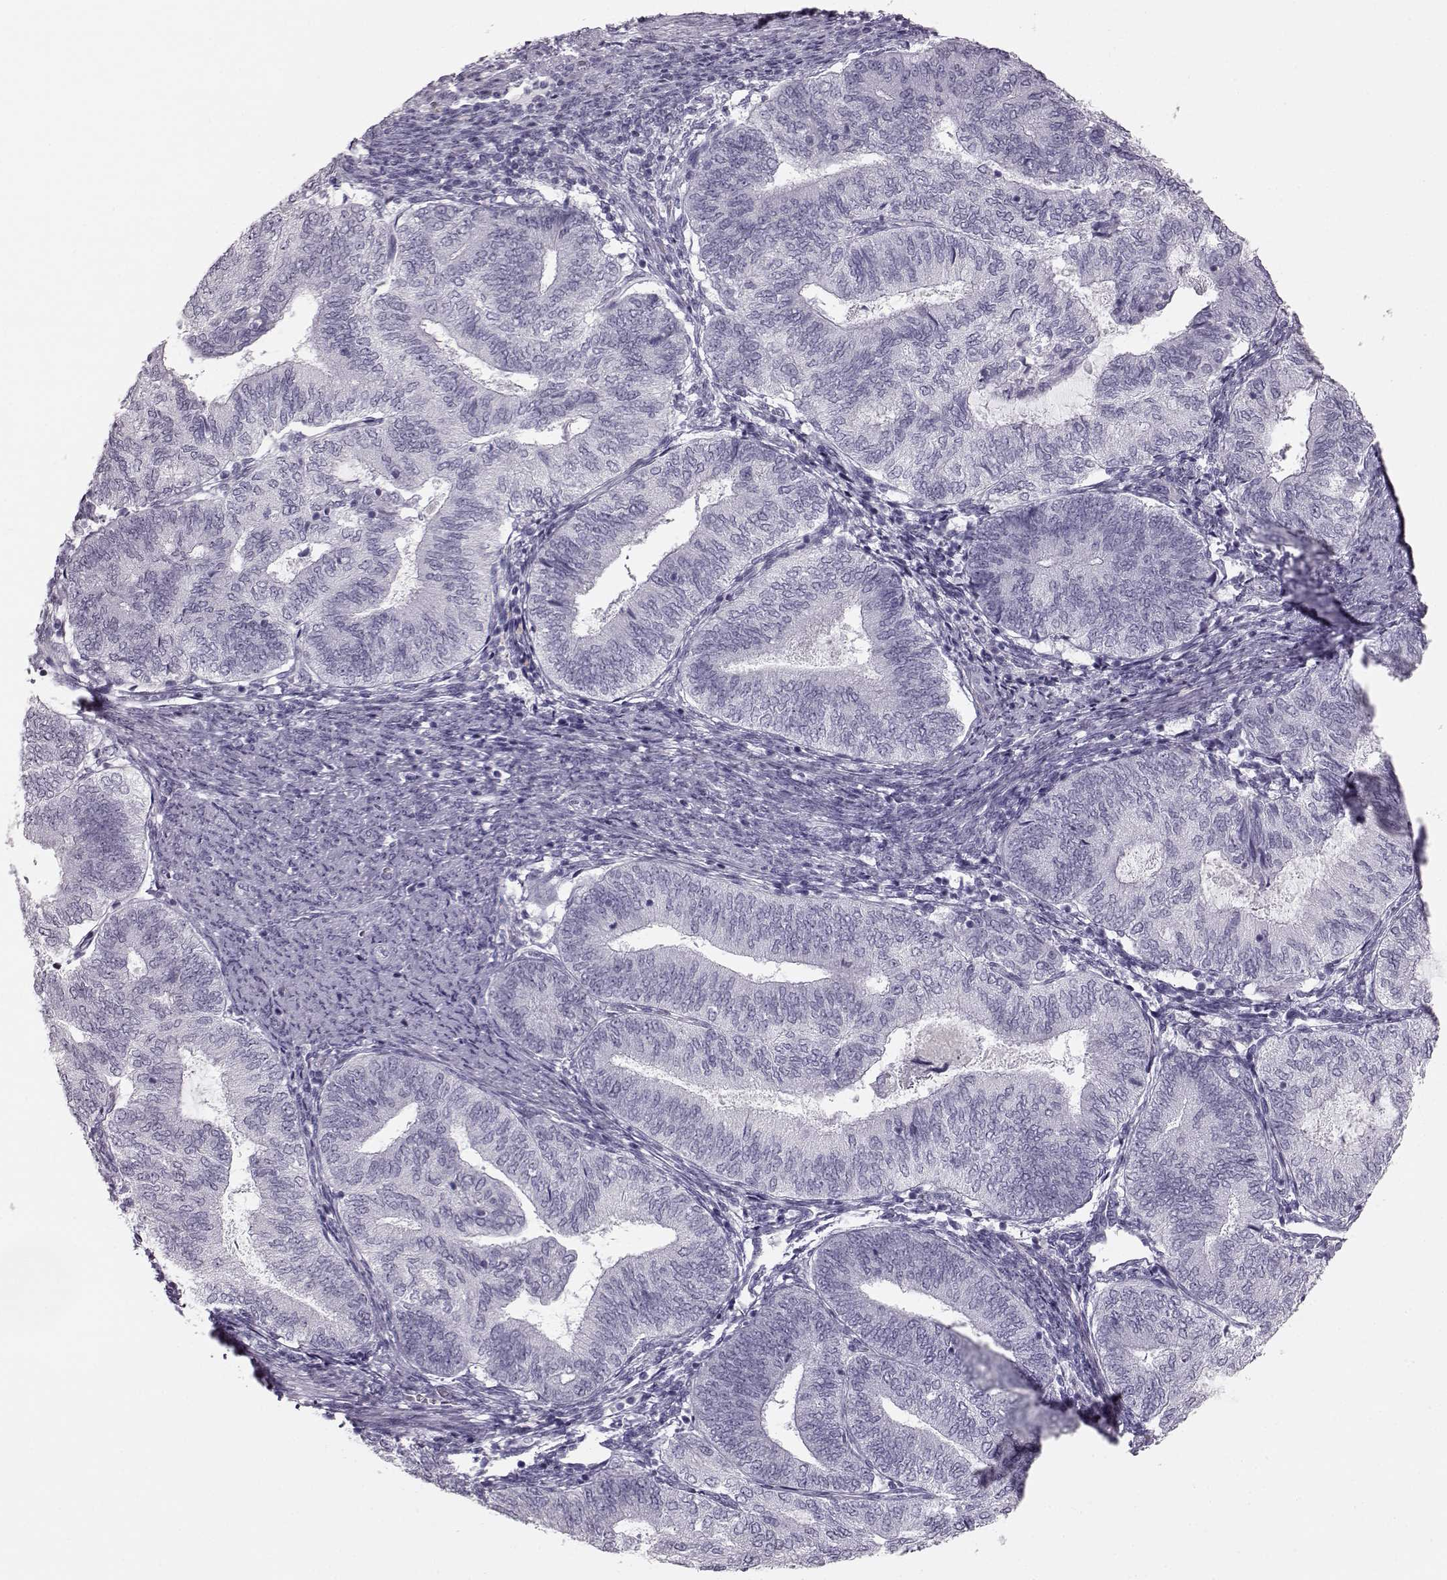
{"staining": {"intensity": "negative", "quantity": "none", "location": "none"}, "tissue": "endometrial cancer", "cell_type": "Tumor cells", "image_type": "cancer", "snomed": [{"axis": "morphology", "description": "Adenocarcinoma, NOS"}, {"axis": "topography", "description": "Endometrium"}], "caption": "High magnification brightfield microscopy of endometrial adenocarcinoma stained with DAB (brown) and counterstained with hematoxylin (blue): tumor cells show no significant positivity.", "gene": "BFSP2", "patient": {"sex": "female", "age": 65}}